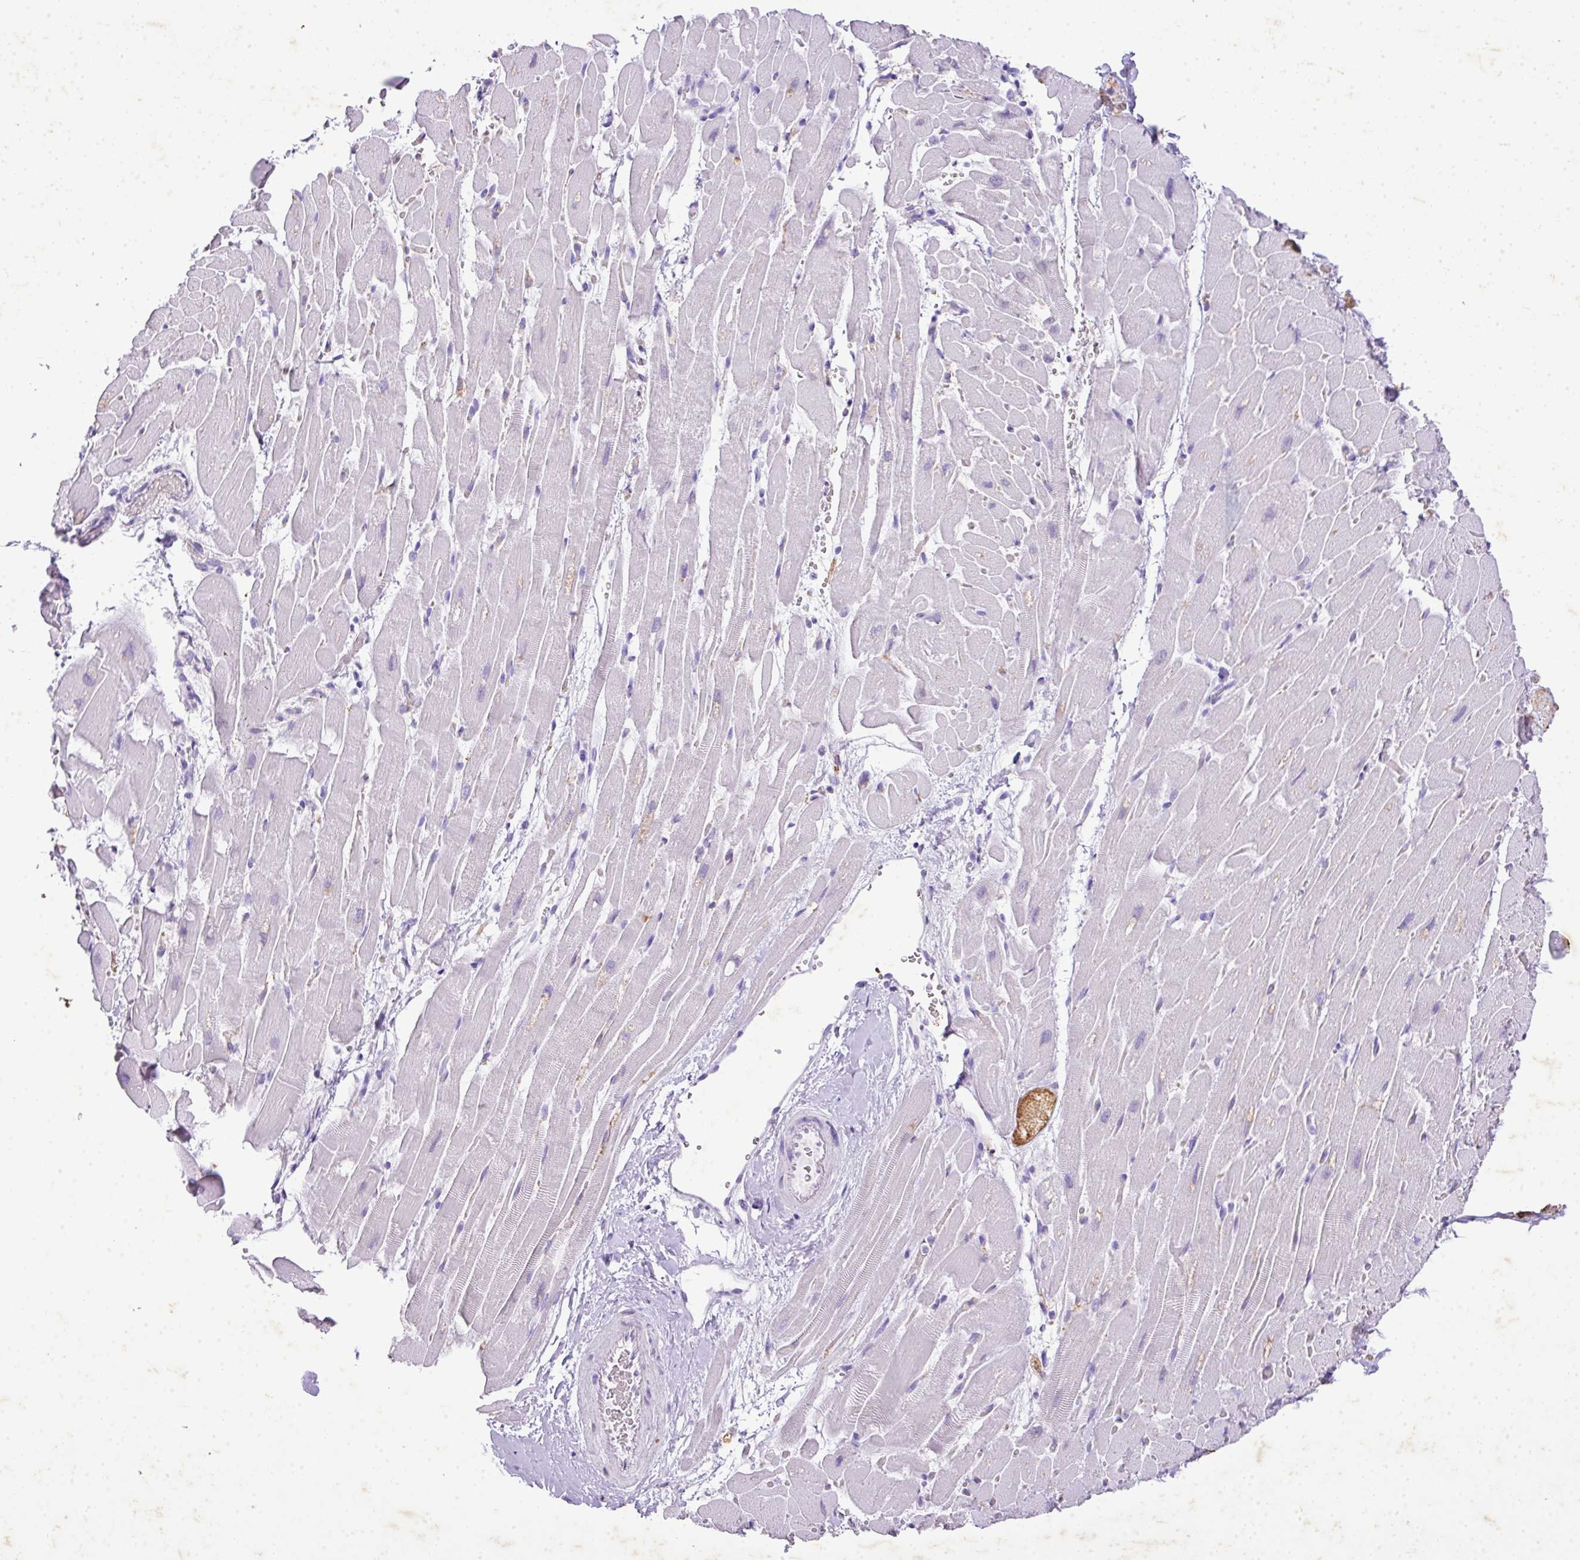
{"staining": {"intensity": "negative", "quantity": "none", "location": "none"}, "tissue": "heart muscle", "cell_type": "Cardiomyocytes", "image_type": "normal", "snomed": [{"axis": "morphology", "description": "Normal tissue, NOS"}, {"axis": "topography", "description": "Heart"}], "caption": "DAB (3,3'-diaminobenzidine) immunohistochemical staining of unremarkable heart muscle displays no significant expression in cardiomyocytes.", "gene": "KCNJ11", "patient": {"sex": "male", "age": 37}}